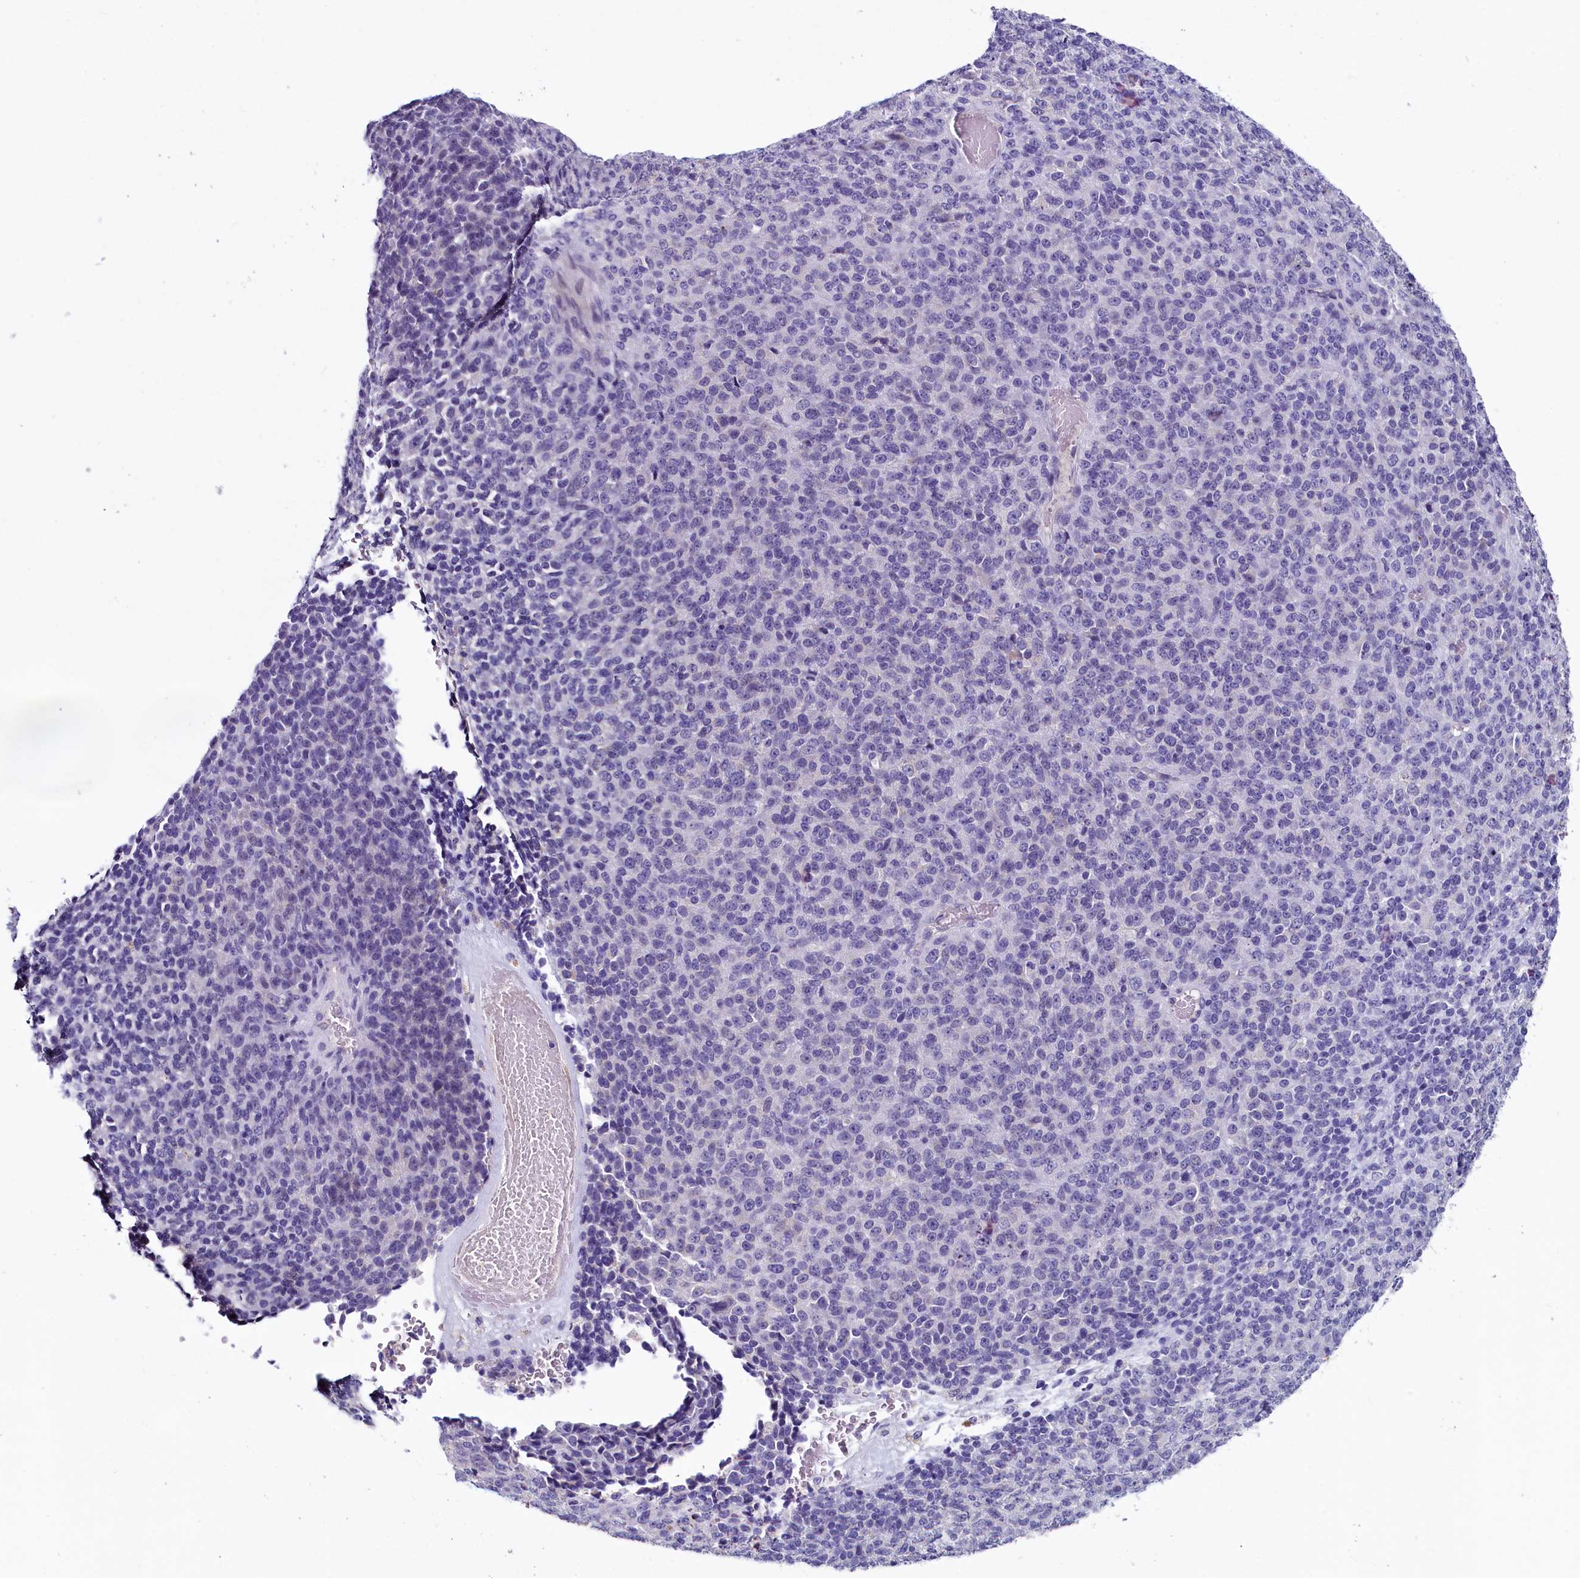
{"staining": {"intensity": "negative", "quantity": "none", "location": "none"}, "tissue": "melanoma", "cell_type": "Tumor cells", "image_type": "cancer", "snomed": [{"axis": "morphology", "description": "Malignant melanoma, Metastatic site"}, {"axis": "topography", "description": "Brain"}], "caption": "This micrograph is of malignant melanoma (metastatic site) stained with immunohistochemistry (IHC) to label a protein in brown with the nuclei are counter-stained blue. There is no expression in tumor cells.", "gene": "INSC", "patient": {"sex": "female", "age": 56}}